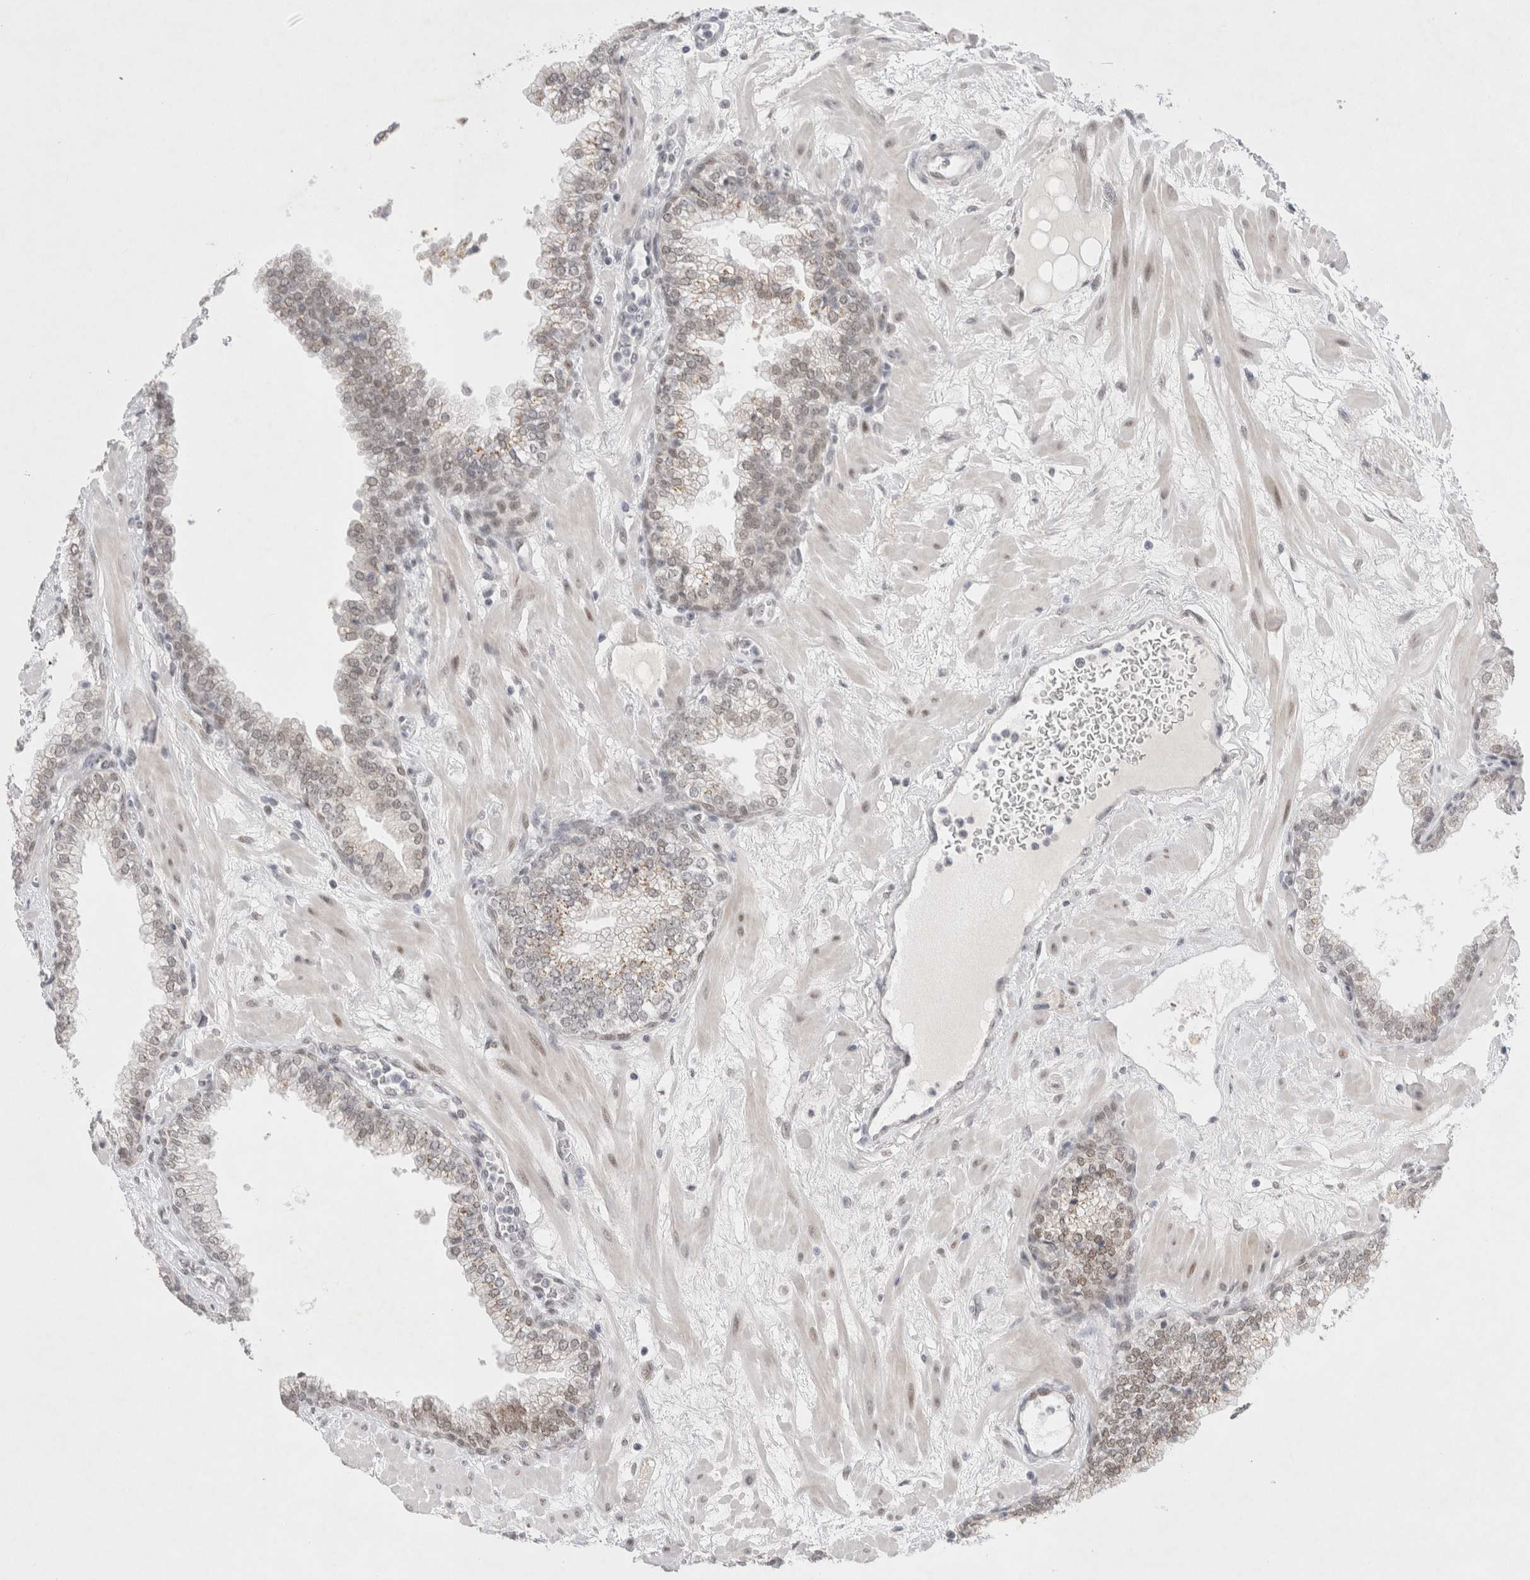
{"staining": {"intensity": "moderate", "quantity": "<25%", "location": "nuclear"}, "tissue": "prostate", "cell_type": "Glandular cells", "image_type": "normal", "snomed": [{"axis": "morphology", "description": "Normal tissue, NOS"}, {"axis": "morphology", "description": "Urothelial carcinoma, Low grade"}, {"axis": "topography", "description": "Urinary bladder"}, {"axis": "topography", "description": "Prostate"}], "caption": "IHC photomicrograph of unremarkable human prostate stained for a protein (brown), which demonstrates low levels of moderate nuclear expression in about <25% of glandular cells.", "gene": "RECQL4", "patient": {"sex": "male", "age": 60}}